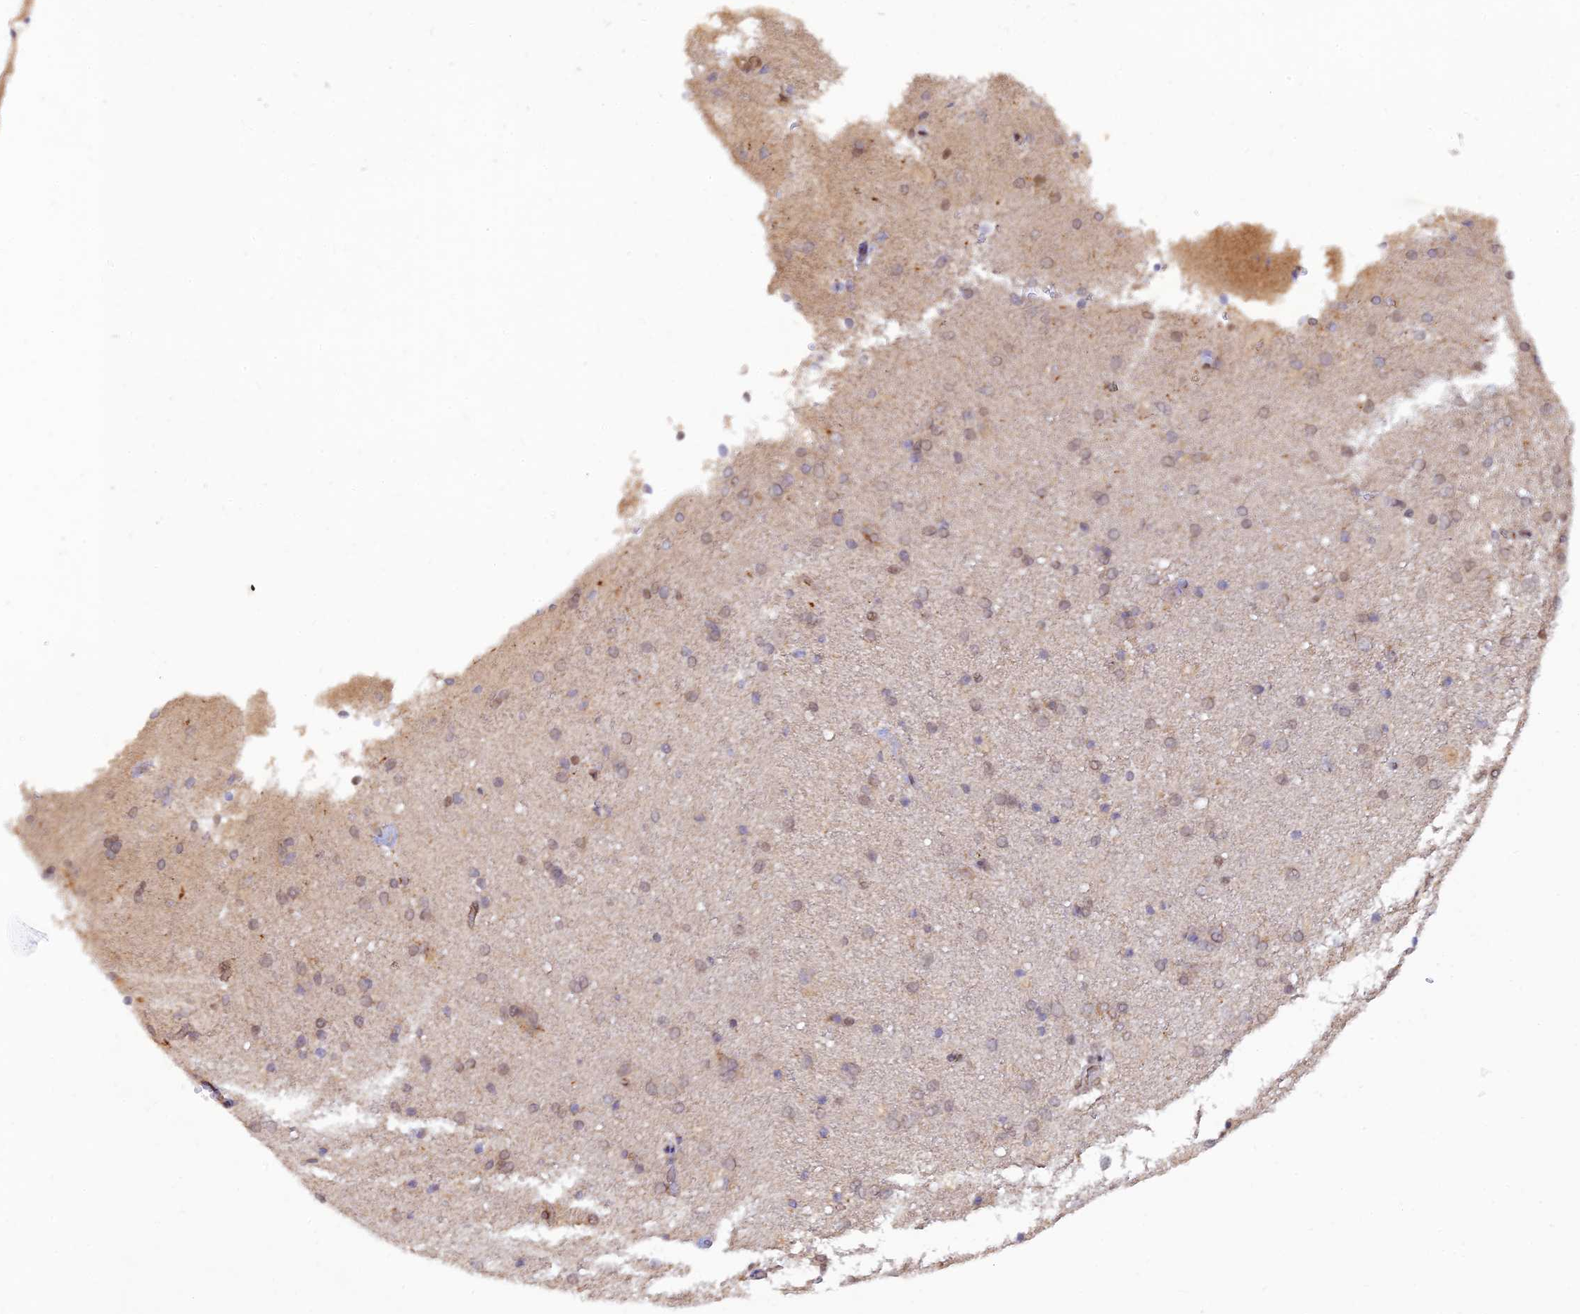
{"staining": {"intensity": "negative", "quantity": "none", "location": "none"}, "tissue": "cerebral cortex", "cell_type": "Endothelial cells", "image_type": "normal", "snomed": [{"axis": "morphology", "description": "Normal tissue, NOS"}, {"axis": "topography", "description": "Cerebral cortex"}], "caption": "IHC image of normal cerebral cortex: human cerebral cortex stained with DAB reveals no significant protein expression in endothelial cells. (Brightfield microscopy of DAB immunohistochemistry (IHC) at high magnification).", "gene": "ZNF565", "patient": {"sex": "male", "age": 62}}